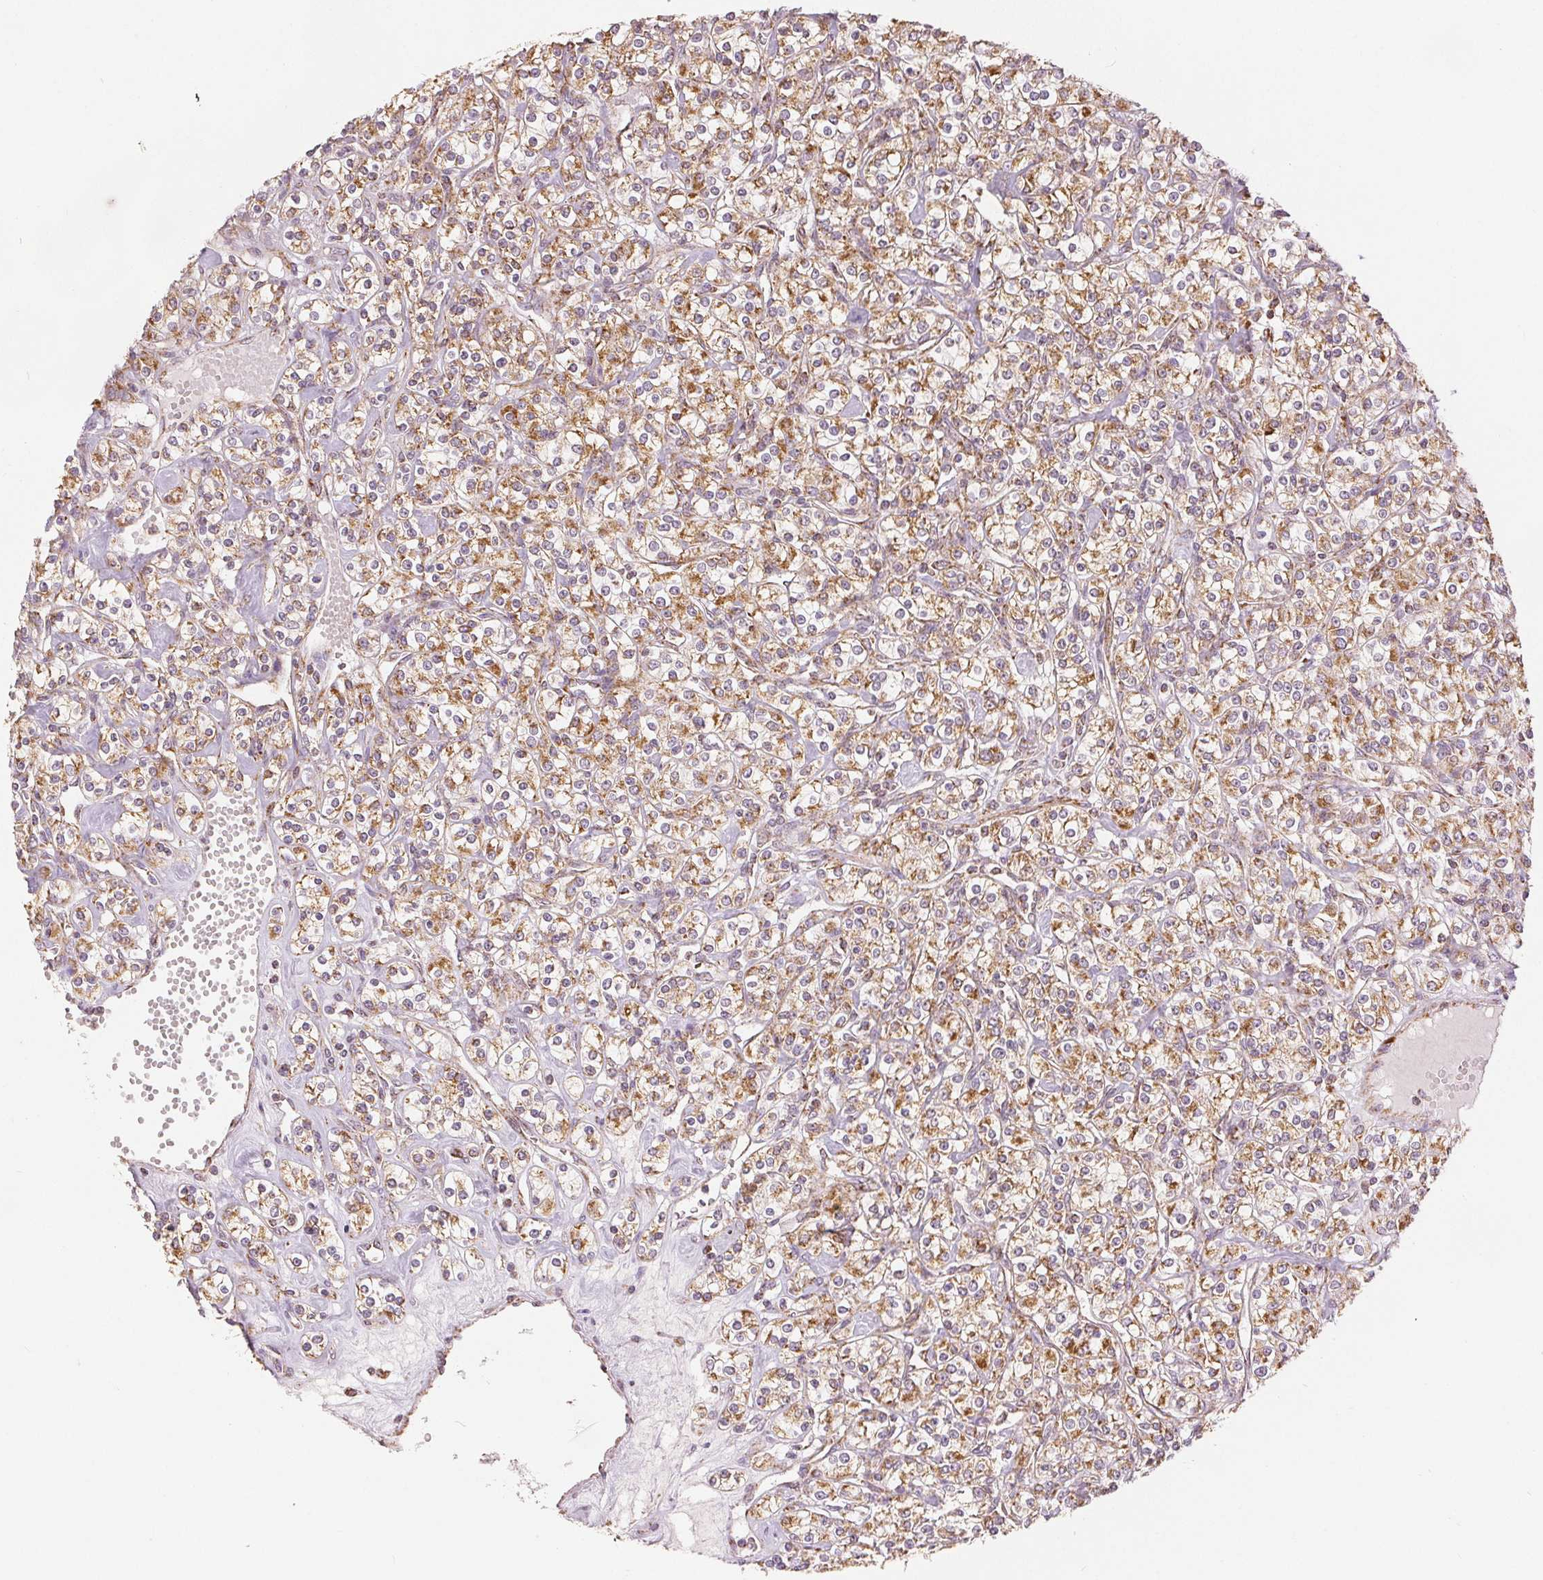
{"staining": {"intensity": "moderate", "quantity": ">75%", "location": "cytoplasmic/membranous"}, "tissue": "renal cancer", "cell_type": "Tumor cells", "image_type": "cancer", "snomed": [{"axis": "morphology", "description": "Adenocarcinoma, NOS"}, {"axis": "topography", "description": "Kidney"}], "caption": "Approximately >75% of tumor cells in adenocarcinoma (renal) display moderate cytoplasmic/membranous protein staining as visualized by brown immunohistochemical staining.", "gene": "SDHB", "patient": {"sex": "male", "age": 77}}